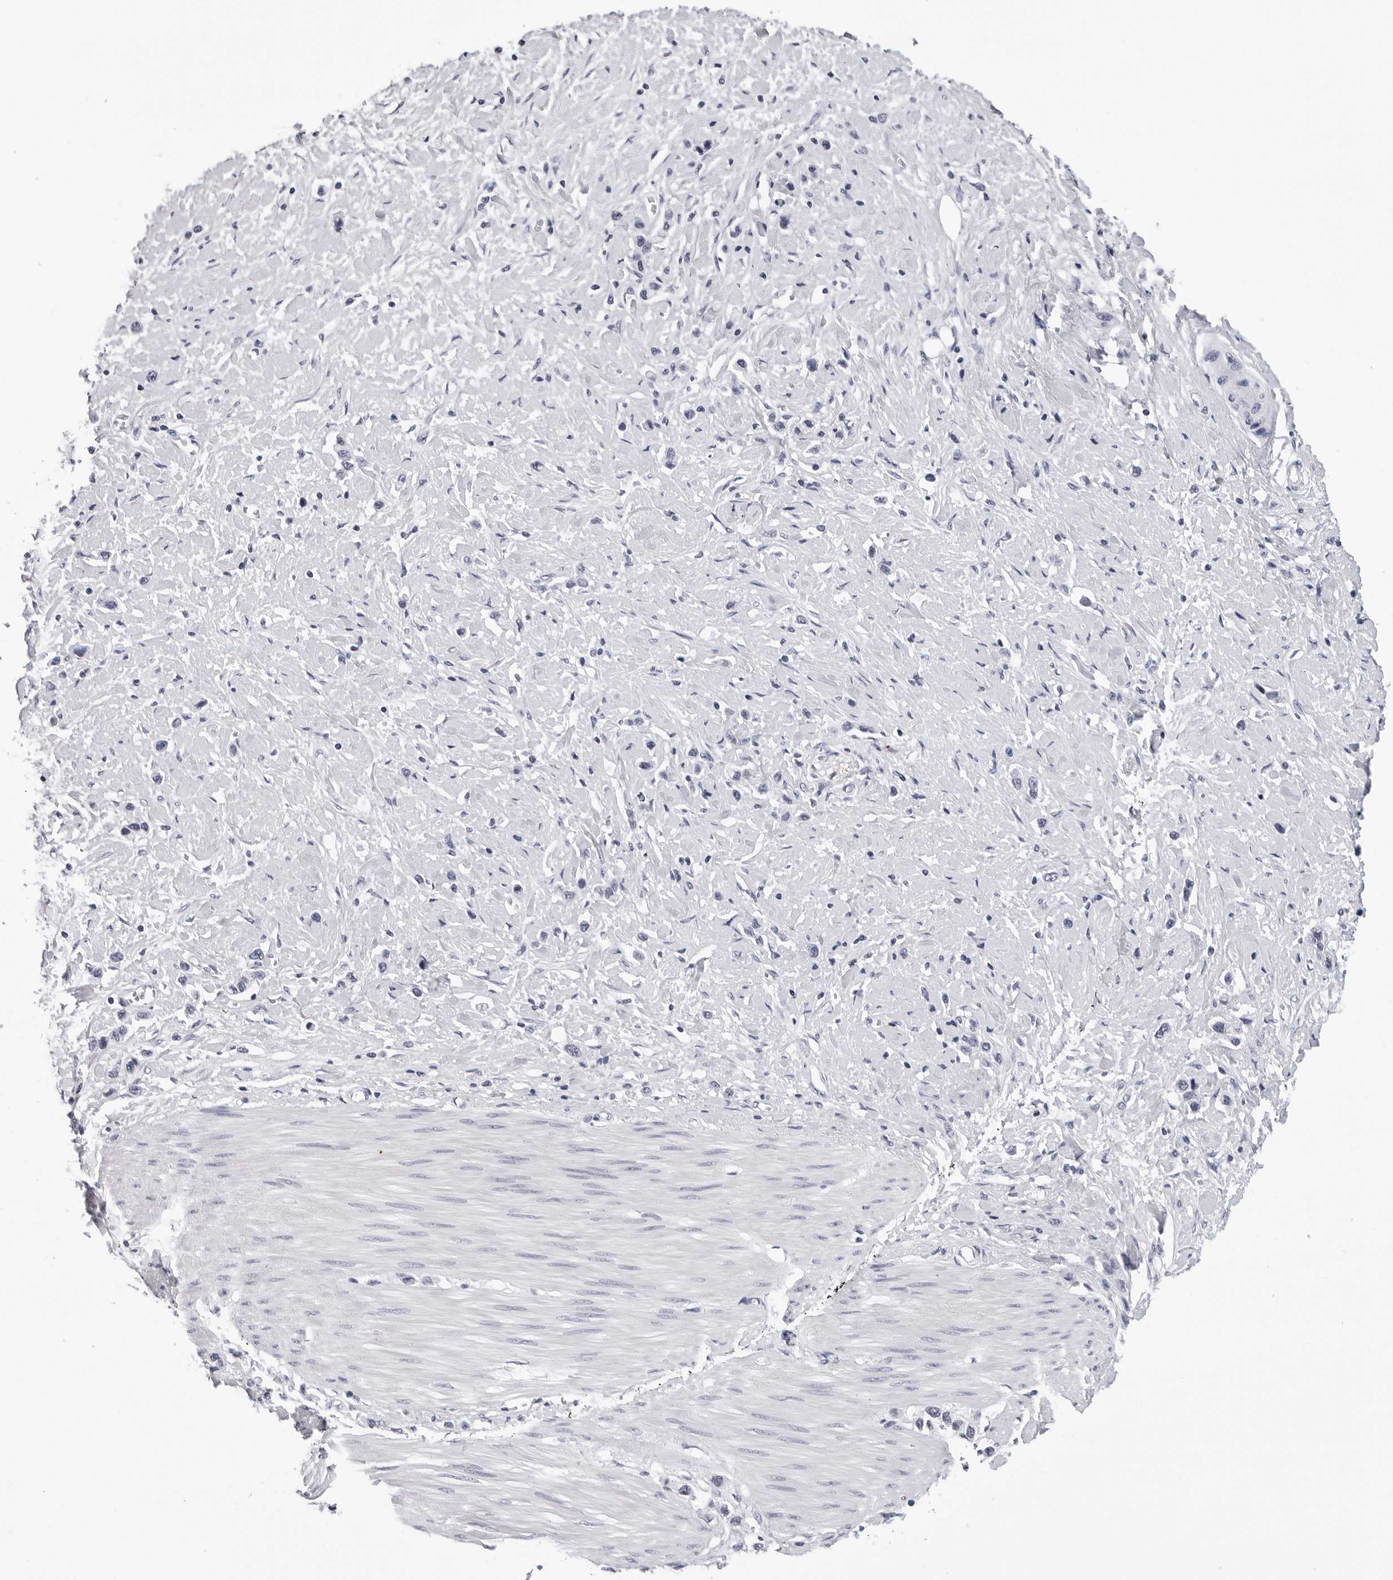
{"staining": {"intensity": "negative", "quantity": "none", "location": "none"}, "tissue": "stomach cancer", "cell_type": "Tumor cells", "image_type": "cancer", "snomed": [{"axis": "morphology", "description": "Adenocarcinoma, NOS"}, {"axis": "topography", "description": "Stomach"}], "caption": "A high-resolution photomicrograph shows IHC staining of stomach cancer (adenocarcinoma), which exhibits no significant staining in tumor cells. (DAB immunohistochemistry (IHC), high magnification).", "gene": "GNL2", "patient": {"sex": "female", "age": 65}}